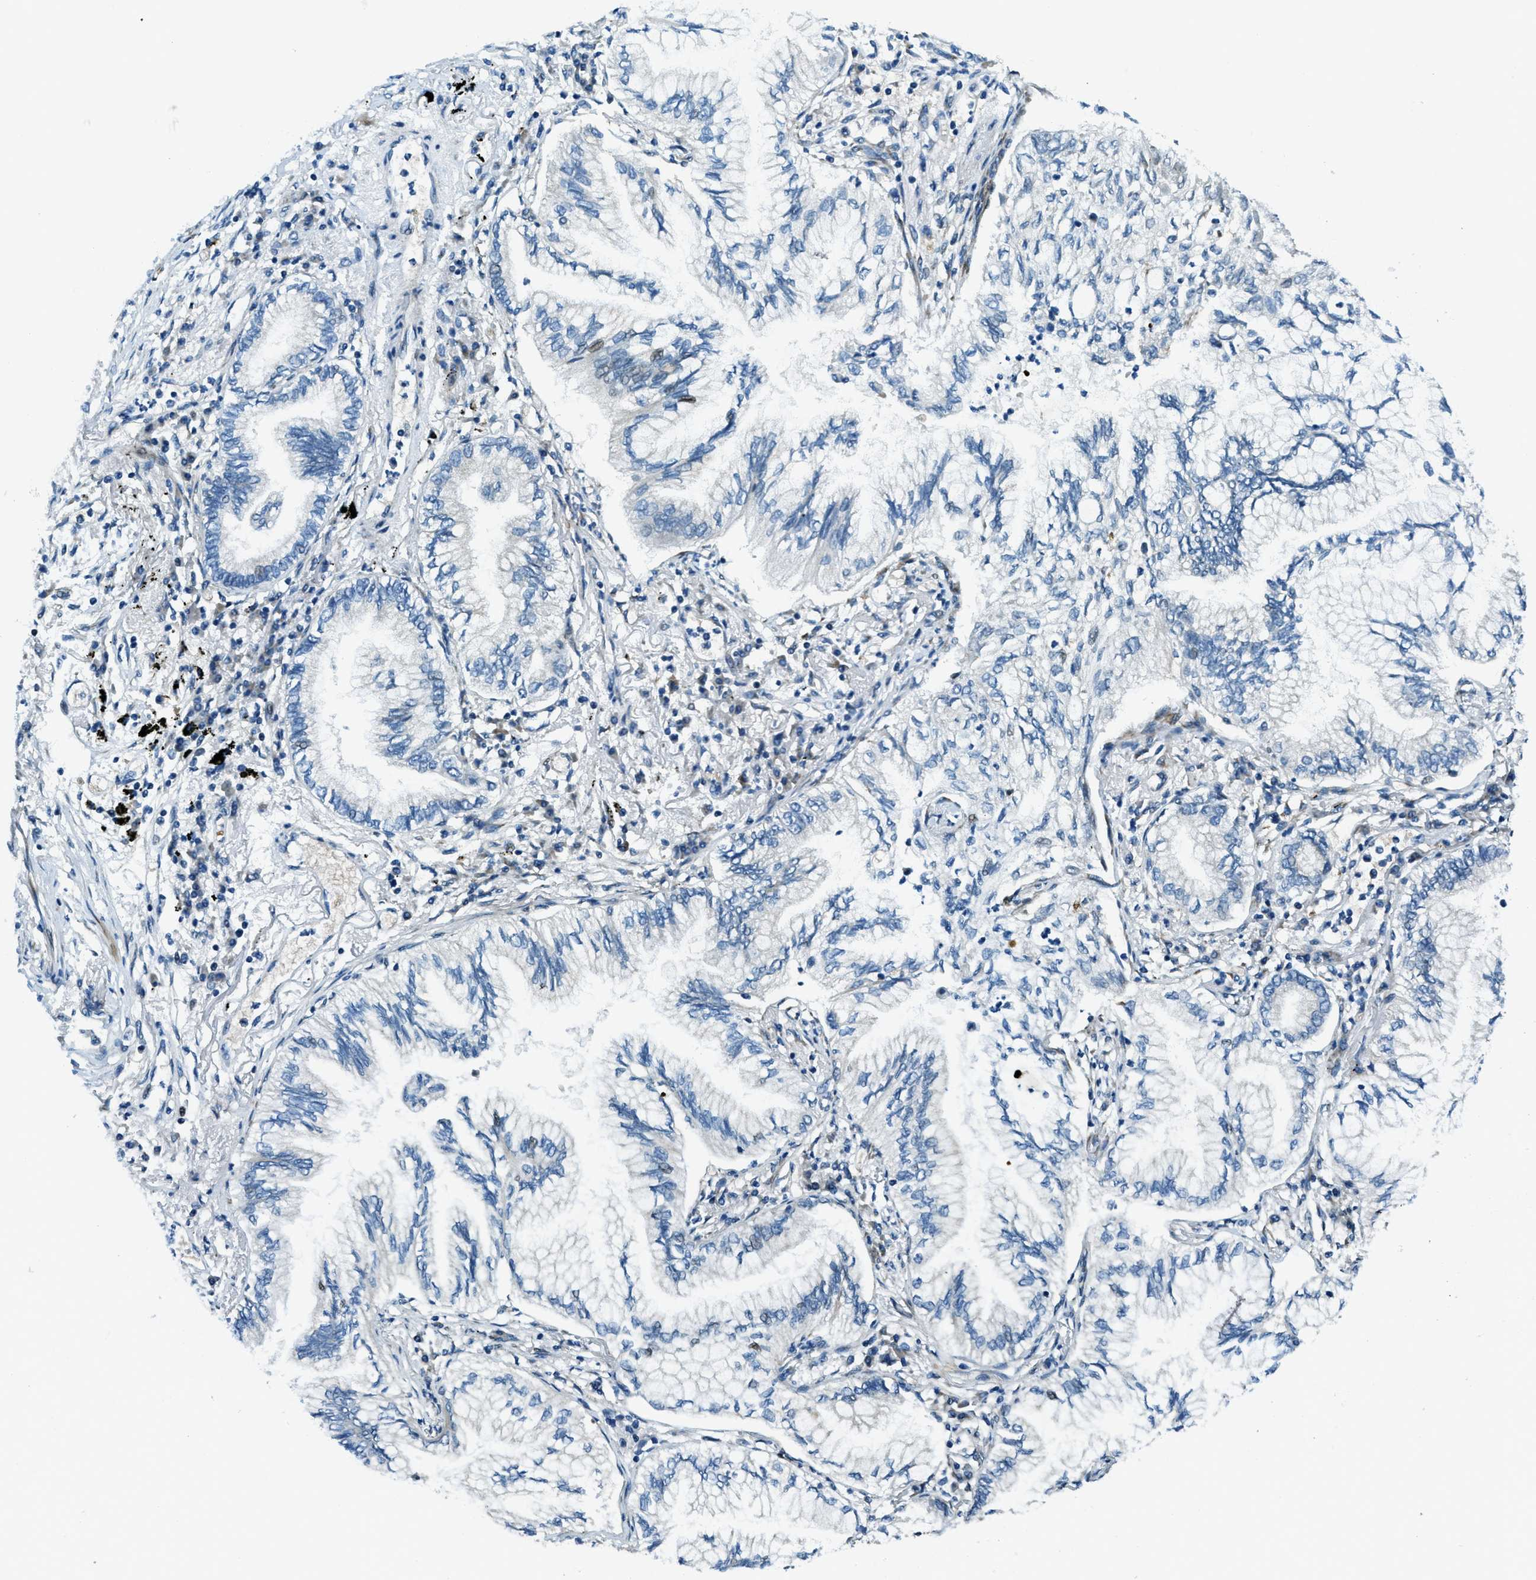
{"staining": {"intensity": "negative", "quantity": "none", "location": "none"}, "tissue": "lung cancer", "cell_type": "Tumor cells", "image_type": "cancer", "snomed": [{"axis": "morphology", "description": "Normal tissue, NOS"}, {"axis": "morphology", "description": "Adenocarcinoma, NOS"}, {"axis": "topography", "description": "Bronchus"}, {"axis": "topography", "description": "Lung"}], "caption": "Human adenocarcinoma (lung) stained for a protein using immunohistochemistry (IHC) reveals no expression in tumor cells.", "gene": "GINM1", "patient": {"sex": "female", "age": 70}}